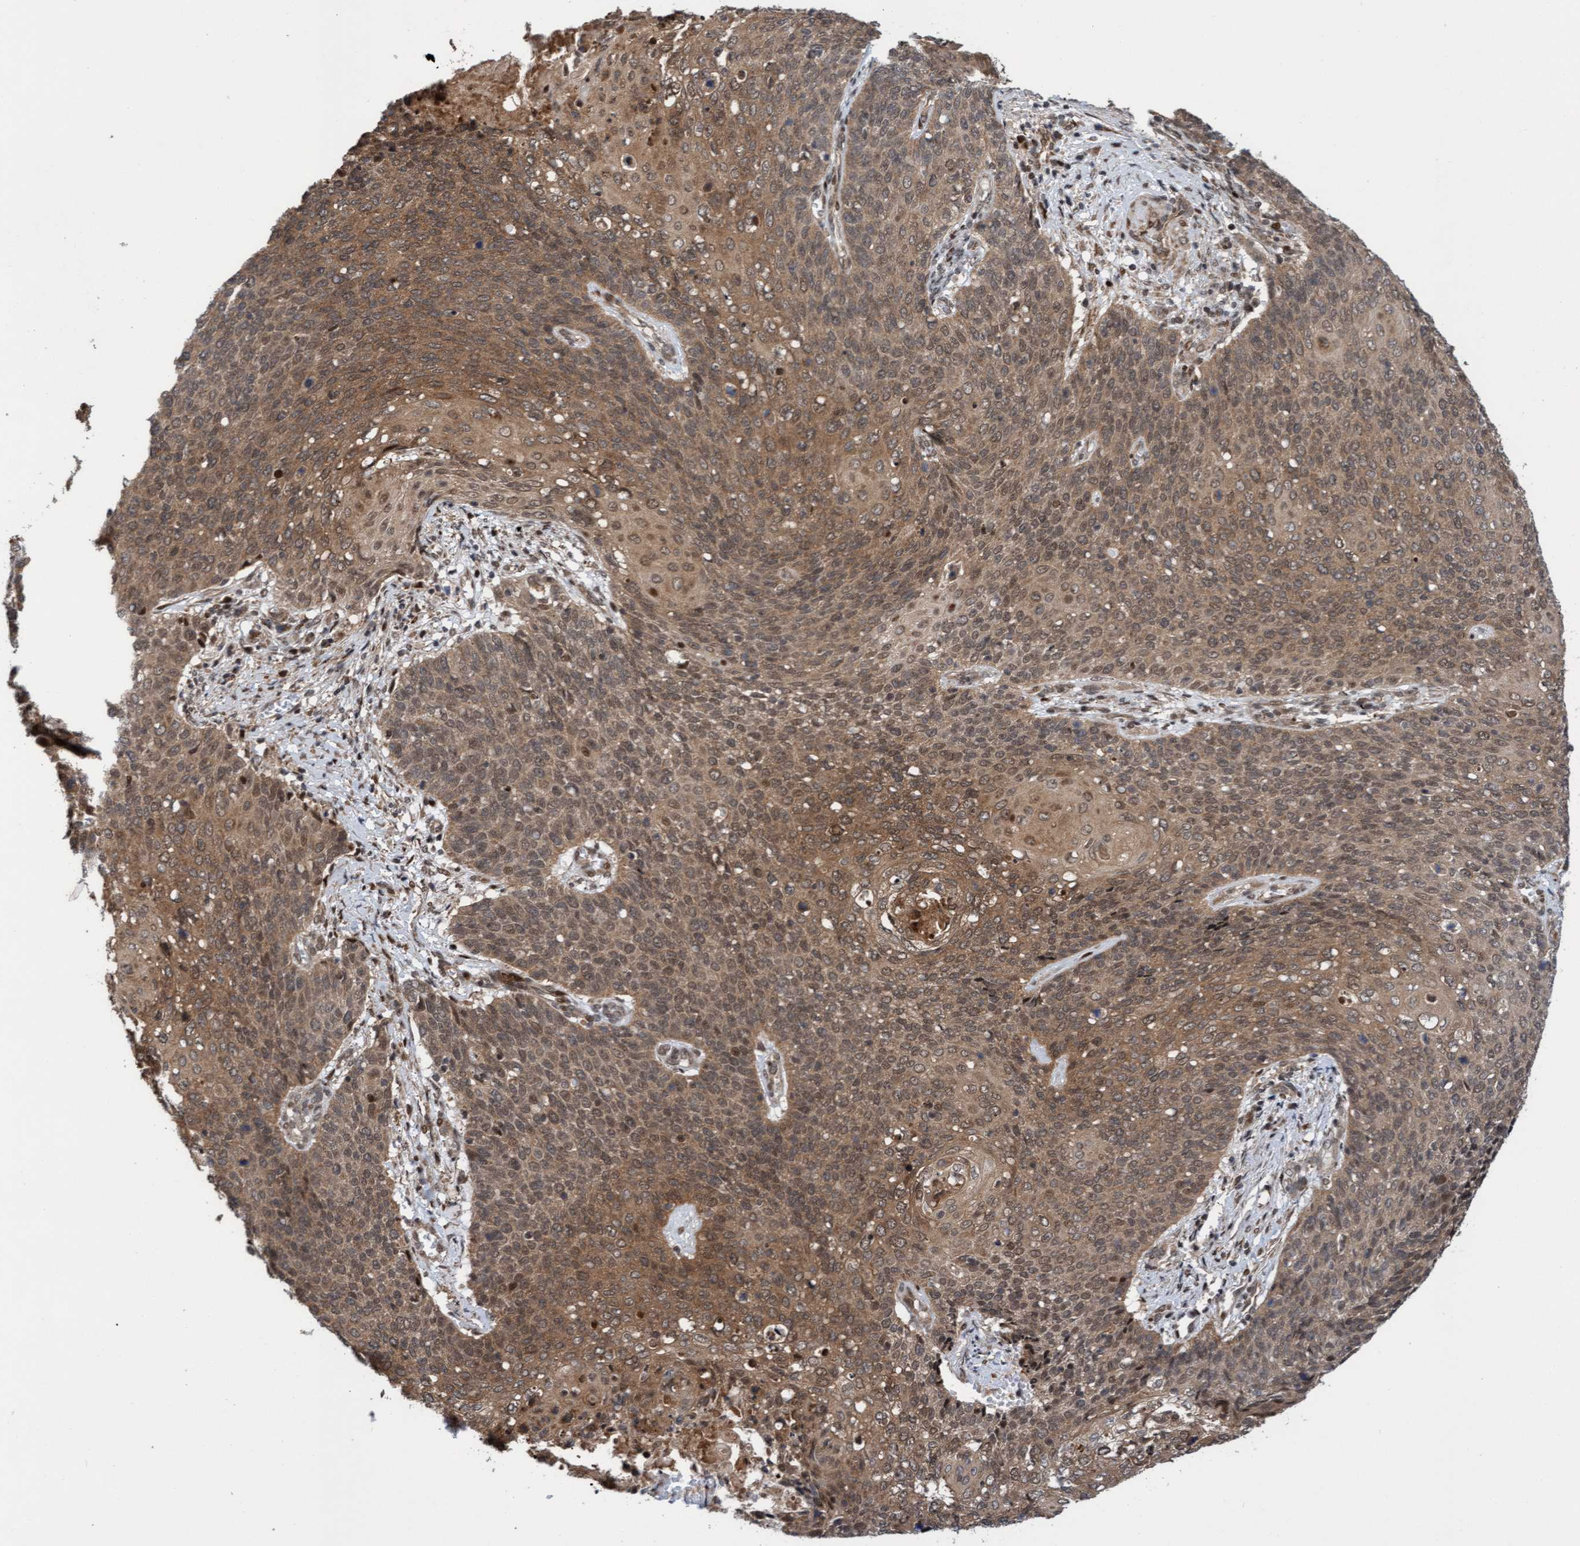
{"staining": {"intensity": "moderate", "quantity": ">75%", "location": "cytoplasmic/membranous,nuclear"}, "tissue": "cervical cancer", "cell_type": "Tumor cells", "image_type": "cancer", "snomed": [{"axis": "morphology", "description": "Squamous cell carcinoma, NOS"}, {"axis": "topography", "description": "Cervix"}], "caption": "Immunohistochemistry (IHC) of human cervical cancer (squamous cell carcinoma) exhibits medium levels of moderate cytoplasmic/membranous and nuclear staining in approximately >75% of tumor cells. Nuclei are stained in blue.", "gene": "ITFG1", "patient": {"sex": "female", "age": 39}}